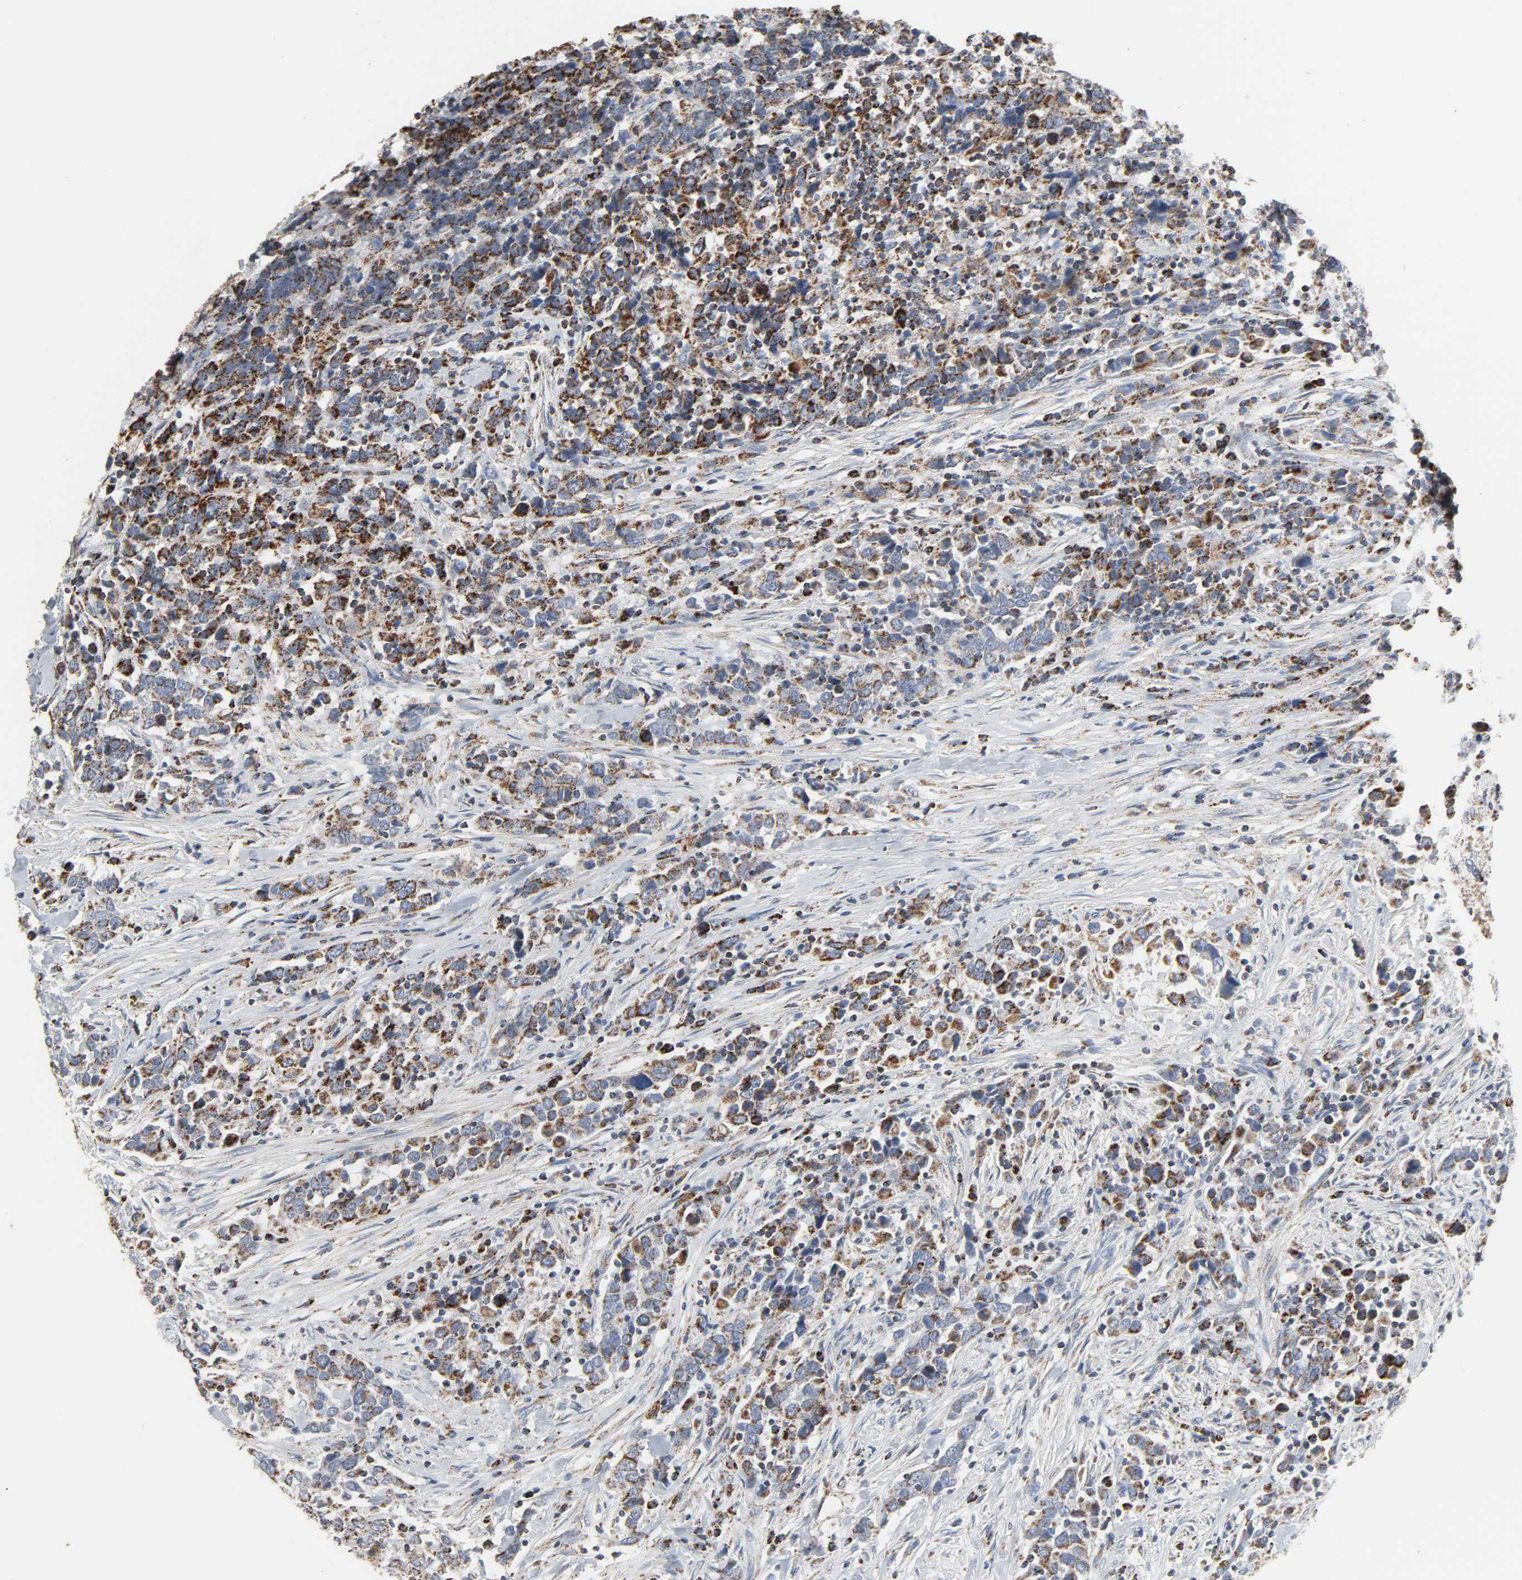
{"staining": {"intensity": "moderate", "quantity": ">75%", "location": "cytoplasmic/membranous"}, "tissue": "urothelial cancer", "cell_type": "Tumor cells", "image_type": "cancer", "snomed": [{"axis": "morphology", "description": "Urothelial carcinoma, High grade"}, {"axis": "topography", "description": "Urinary bladder"}], "caption": "Immunohistochemical staining of urothelial cancer reveals medium levels of moderate cytoplasmic/membranous positivity in about >75% of tumor cells.", "gene": "ACAT1", "patient": {"sex": "male", "age": 61}}